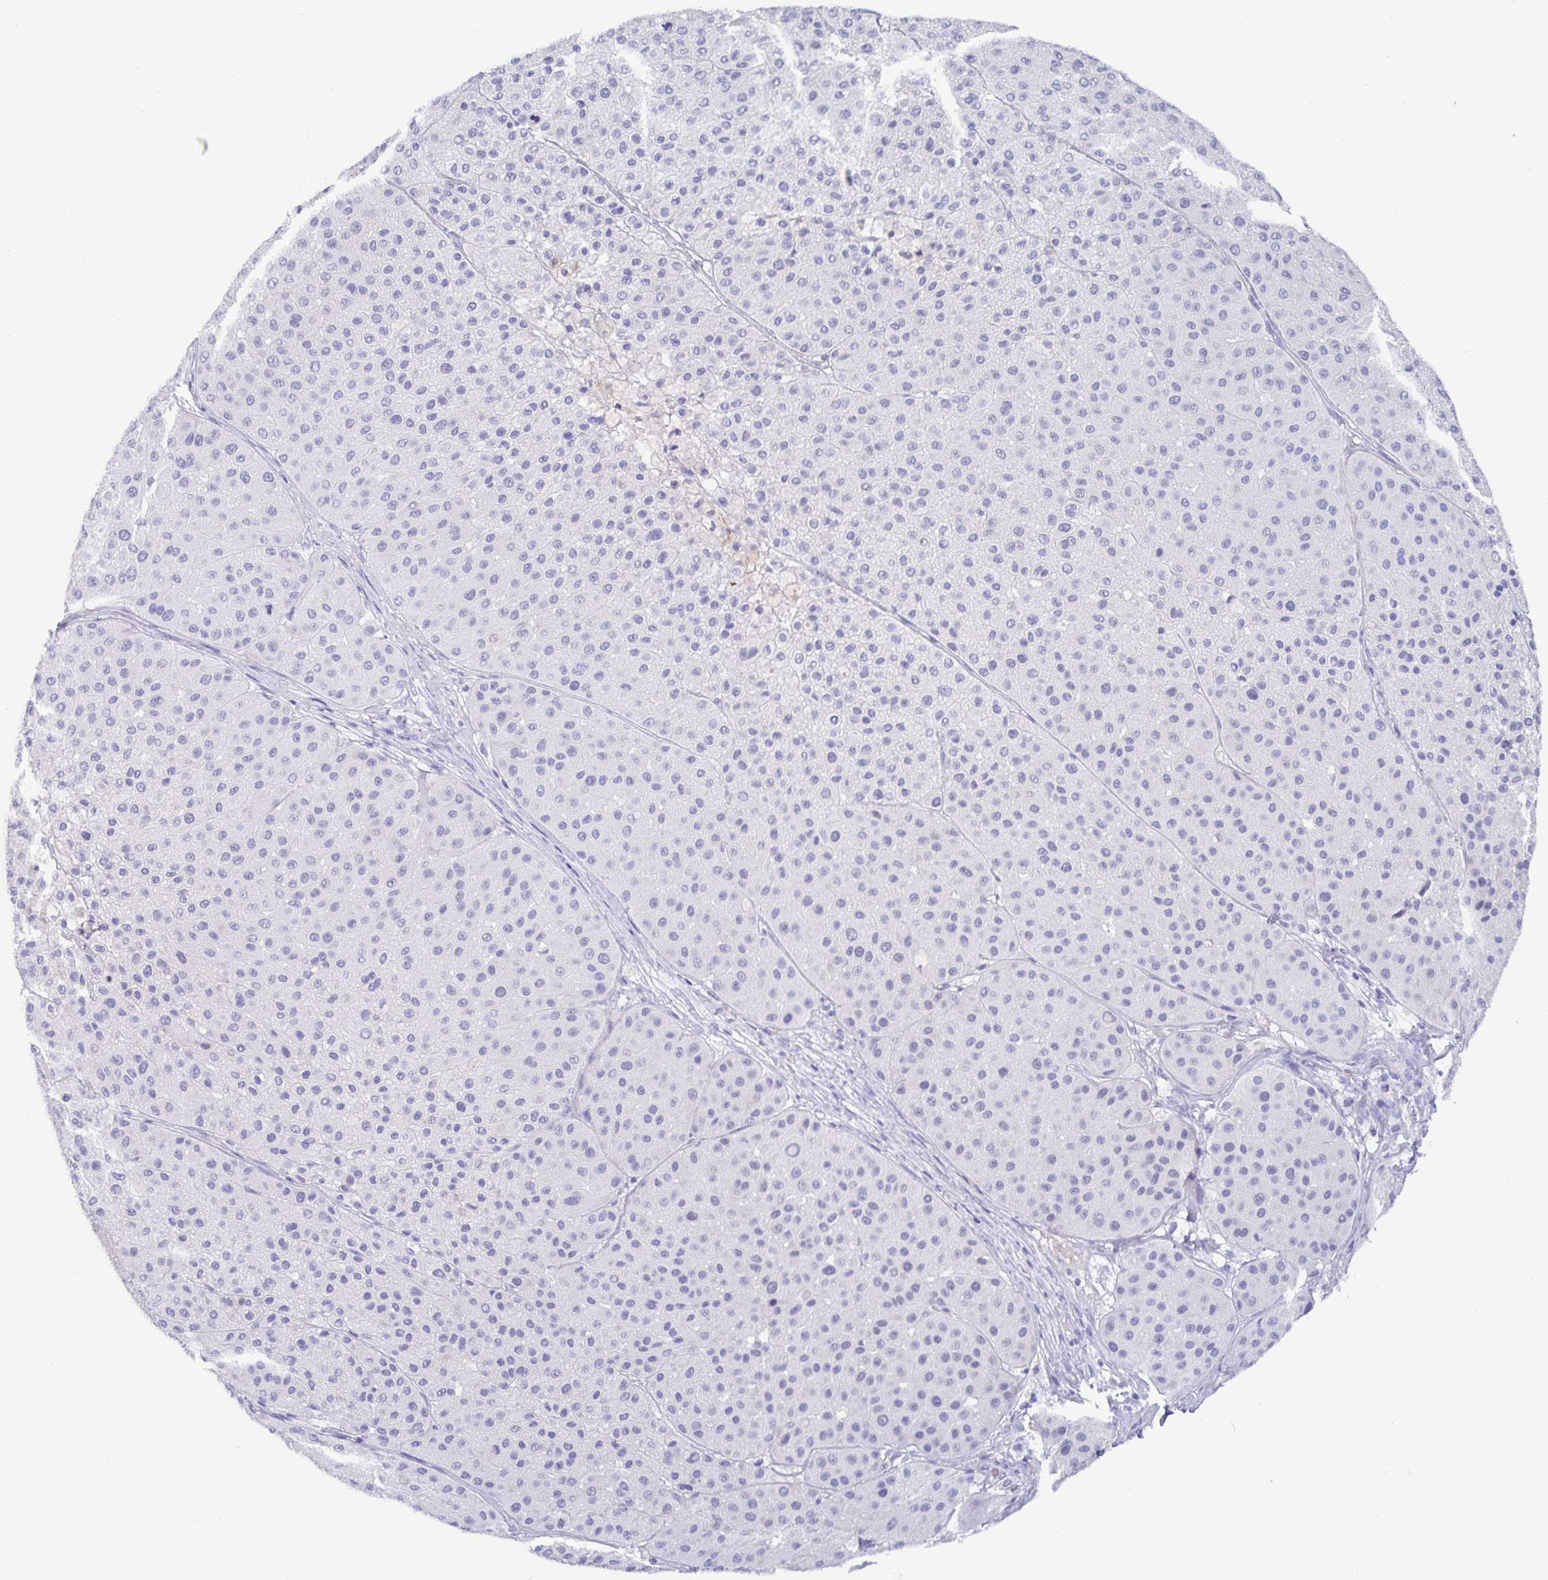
{"staining": {"intensity": "negative", "quantity": "none", "location": "none"}, "tissue": "melanoma", "cell_type": "Tumor cells", "image_type": "cancer", "snomed": [{"axis": "morphology", "description": "Malignant melanoma, Metastatic site"}, {"axis": "topography", "description": "Smooth muscle"}], "caption": "A photomicrograph of melanoma stained for a protein displays no brown staining in tumor cells.", "gene": "TMEM241", "patient": {"sex": "male", "age": 41}}